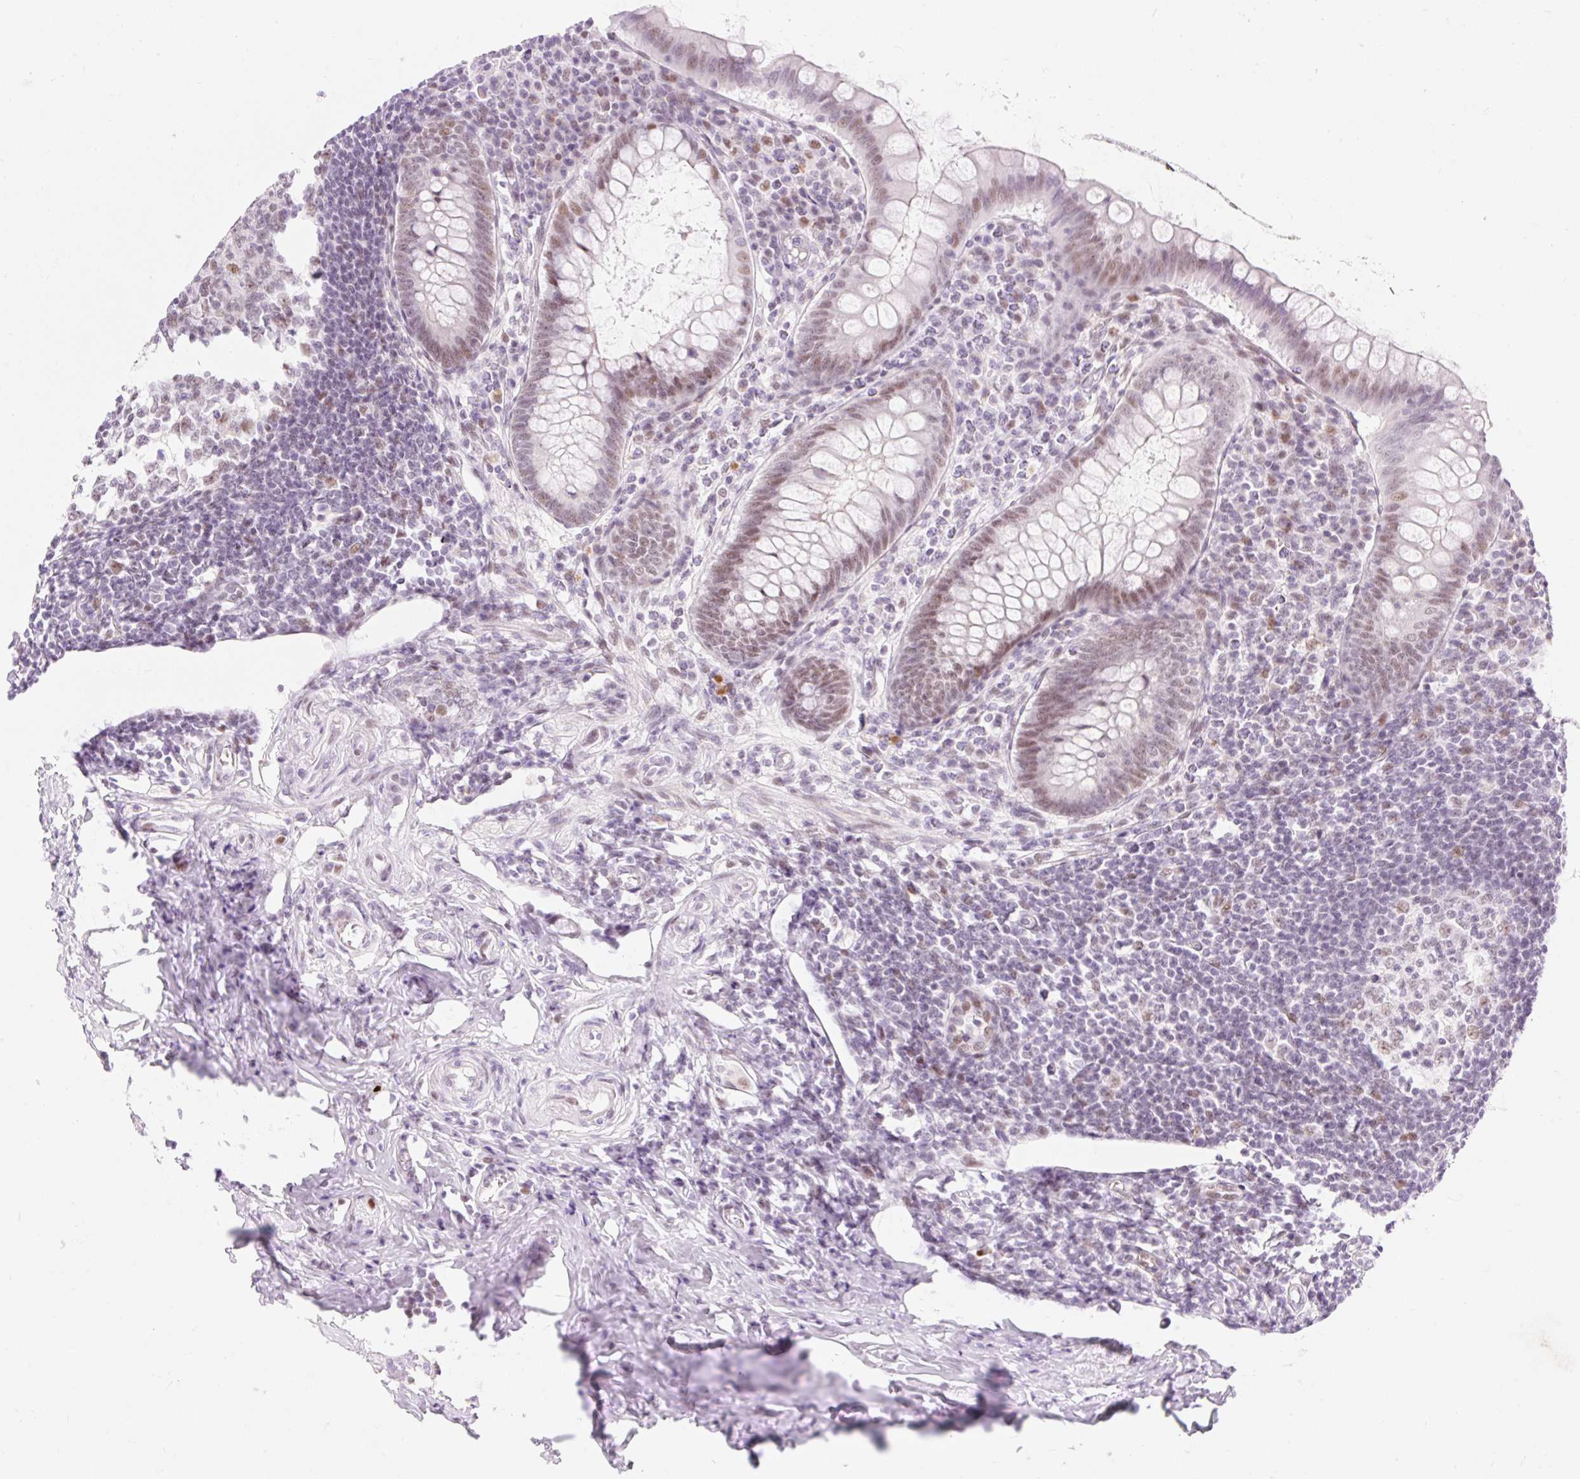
{"staining": {"intensity": "moderate", "quantity": "25%-75%", "location": "nuclear"}, "tissue": "appendix", "cell_type": "Glandular cells", "image_type": "normal", "snomed": [{"axis": "morphology", "description": "Normal tissue, NOS"}, {"axis": "topography", "description": "Appendix"}], "caption": "Immunohistochemistry (IHC) micrograph of unremarkable appendix stained for a protein (brown), which exhibits medium levels of moderate nuclear staining in approximately 25%-75% of glandular cells.", "gene": "H2BW1", "patient": {"sex": "female", "age": 33}}